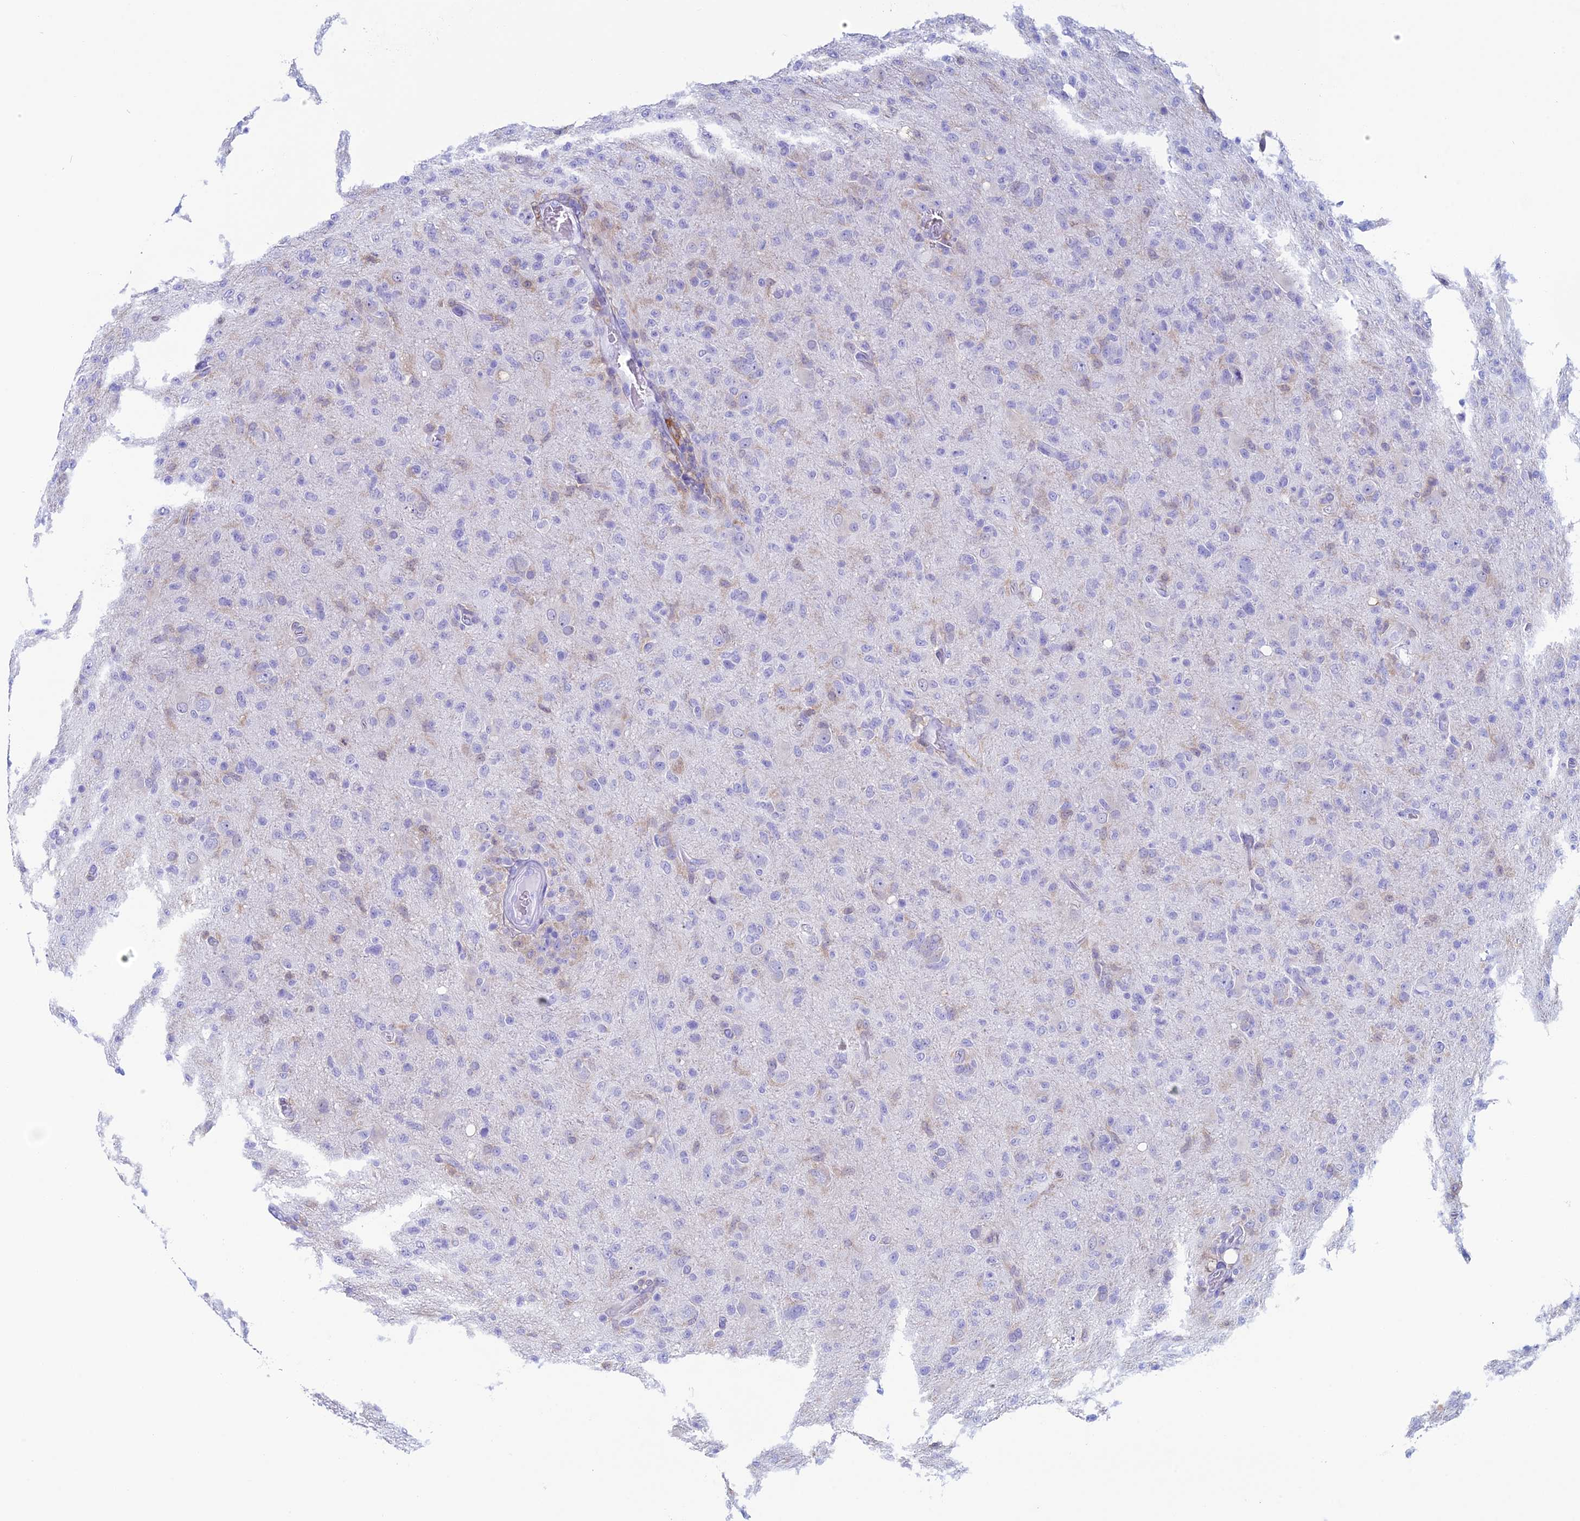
{"staining": {"intensity": "weak", "quantity": "<25%", "location": "cytoplasmic/membranous"}, "tissue": "glioma", "cell_type": "Tumor cells", "image_type": "cancer", "snomed": [{"axis": "morphology", "description": "Glioma, malignant, High grade"}, {"axis": "topography", "description": "Brain"}], "caption": "IHC of high-grade glioma (malignant) exhibits no expression in tumor cells. The staining was performed using DAB (3,3'-diaminobenzidine) to visualize the protein expression in brown, while the nuclei were stained in blue with hematoxylin (Magnification: 20x).", "gene": "KCNK17", "patient": {"sex": "female", "age": 57}}